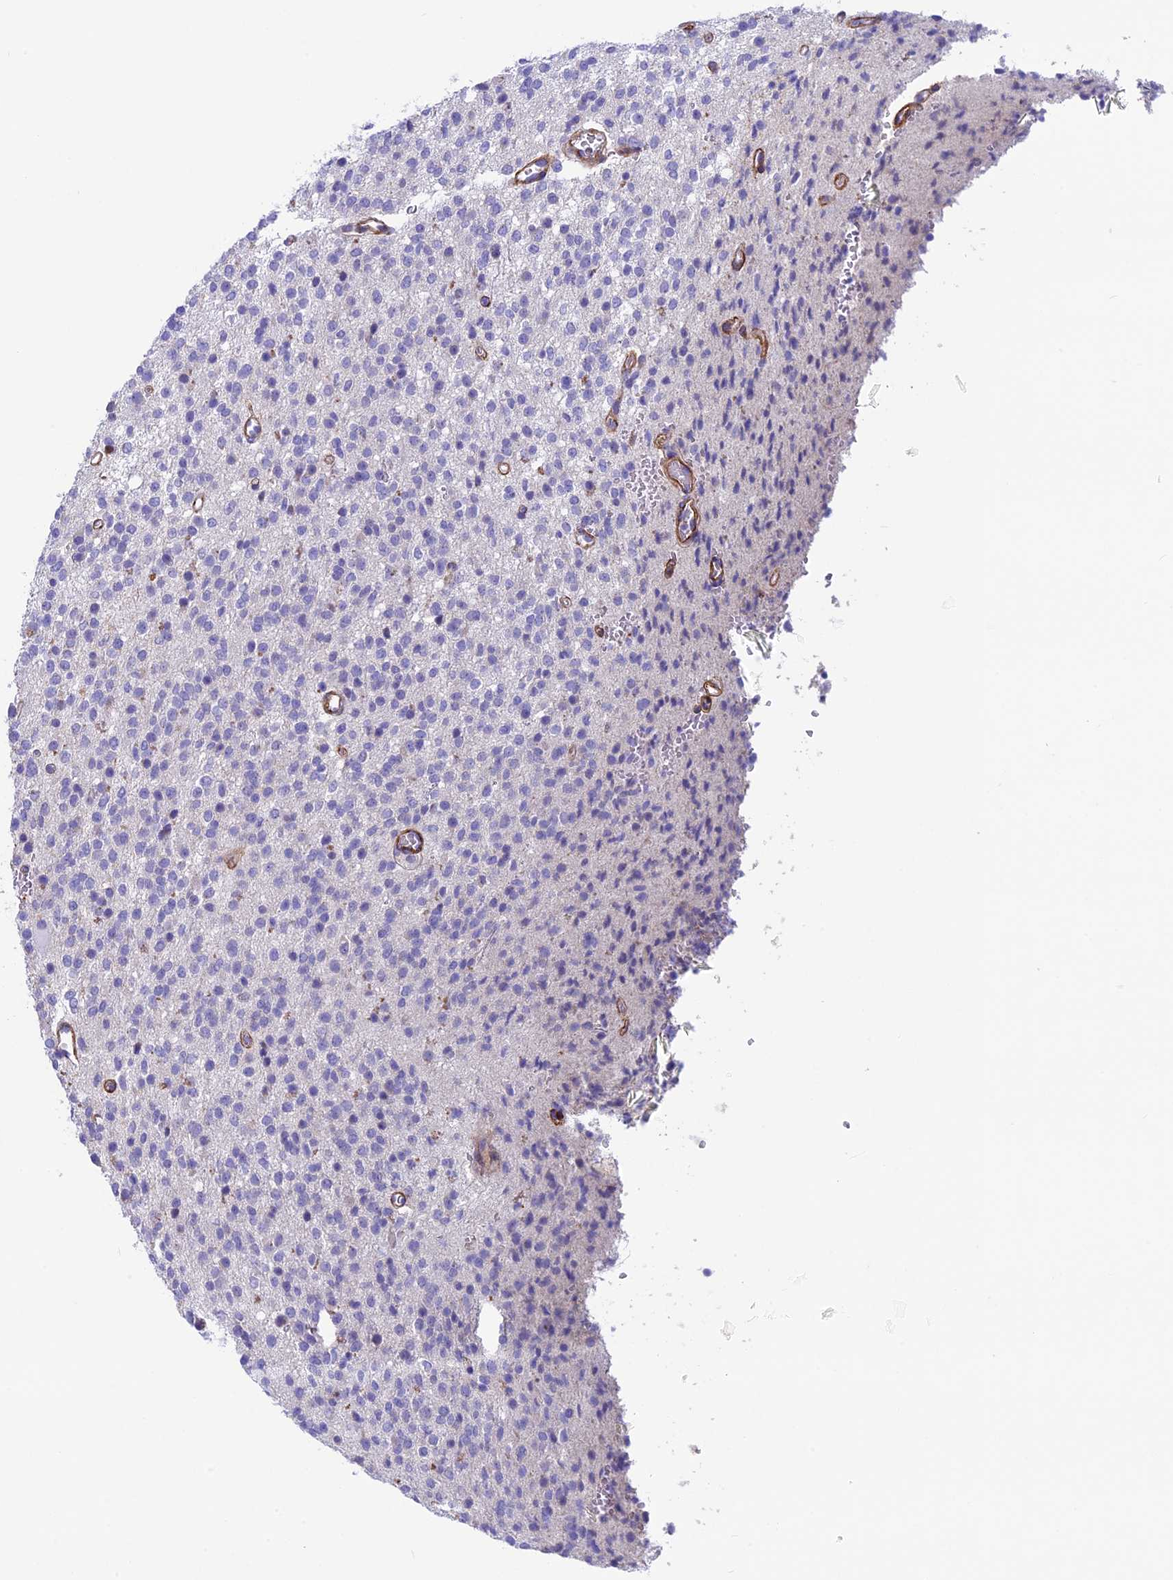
{"staining": {"intensity": "negative", "quantity": "none", "location": "none"}, "tissue": "glioma", "cell_type": "Tumor cells", "image_type": "cancer", "snomed": [{"axis": "morphology", "description": "Glioma, malignant, High grade"}, {"axis": "topography", "description": "Brain"}], "caption": "High magnification brightfield microscopy of glioma stained with DAB (3,3'-diaminobenzidine) (brown) and counterstained with hematoxylin (blue): tumor cells show no significant positivity. (Brightfield microscopy of DAB (3,3'-diaminobenzidine) IHC at high magnification).", "gene": "LOXL1", "patient": {"sex": "male", "age": 34}}